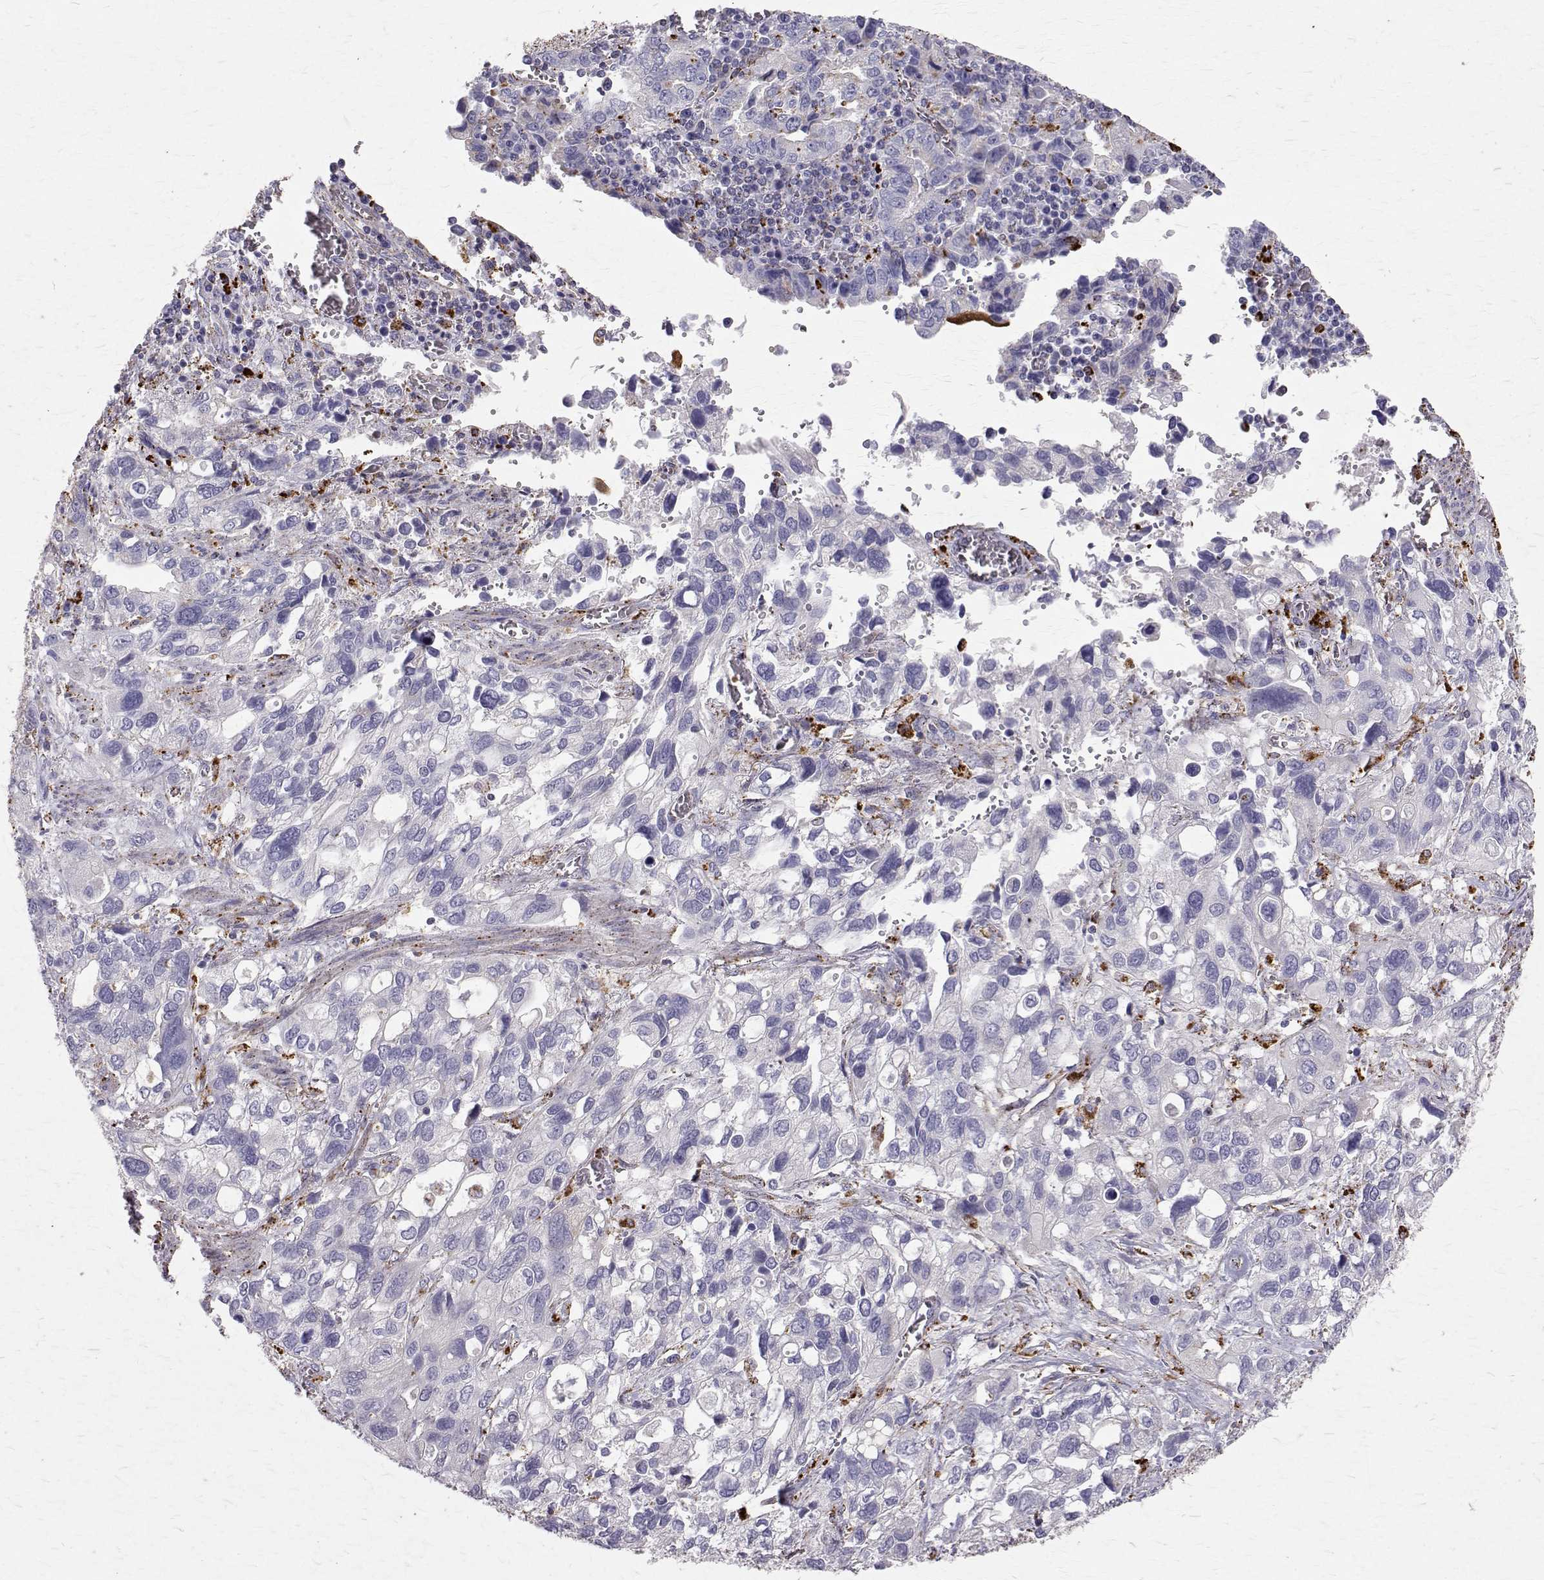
{"staining": {"intensity": "negative", "quantity": "none", "location": "none"}, "tissue": "stomach cancer", "cell_type": "Tumor cells", "image_type": "cancer", "snomed": [{"axis": "morphology", "description": "Adenocarcinoma, NOS"}, {"axis": "topography", "description": "Stomach, upper"}], "caption": "Immunohistochemistry of human stomach cancer shows no staining in tumor cells.", "gene": "TPP1", "patient": {"sex": "female", "age": 81}}